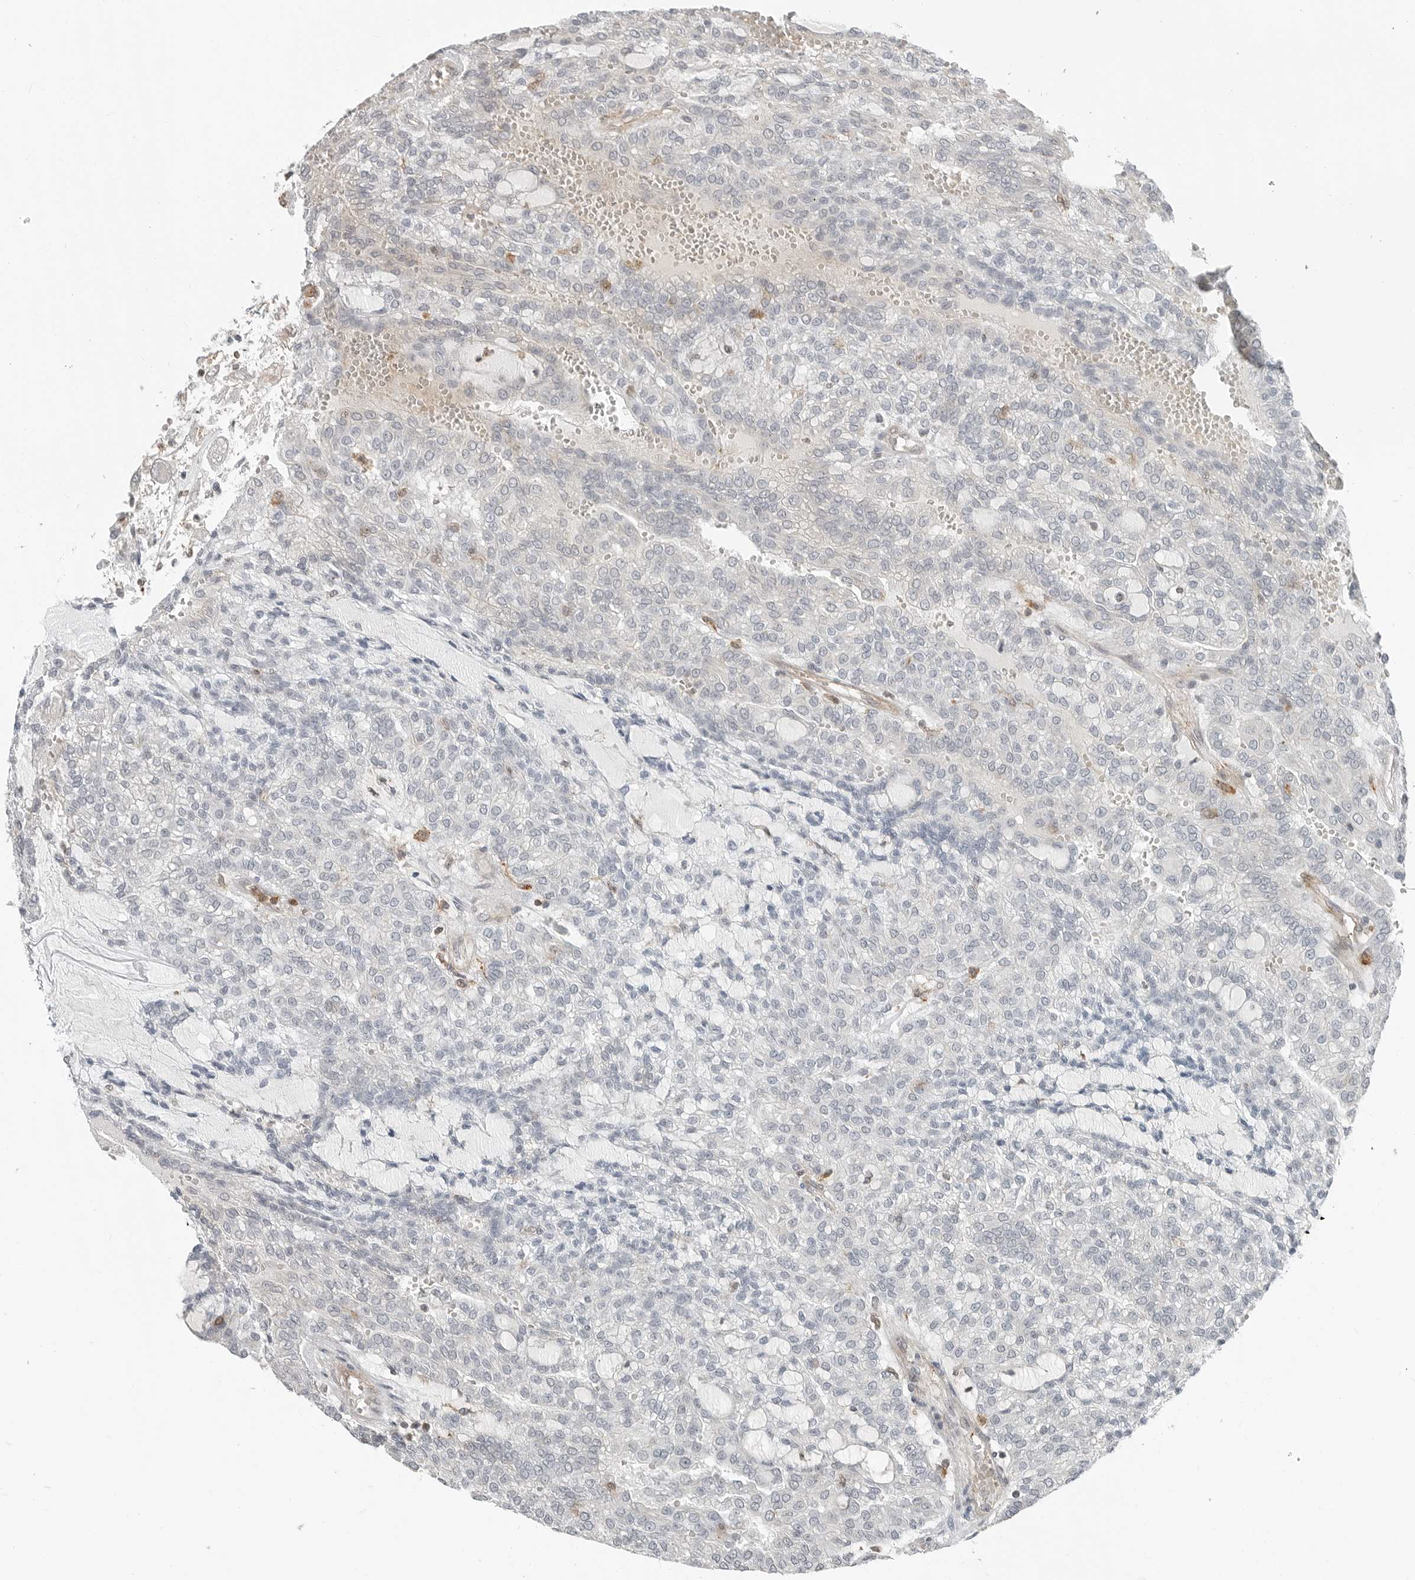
{"staining": {"intensity": "negative", "quantity": "none", "location": "none"}, "tissue": "renal cancer", "cell_type": "Tumor cells", "image_type": "cancer", "snomed": [{"axis": "morphology", "description": "Adenocarcinoma, NOS"}, {"axis": "topography", "description": "Kidney"}], "caption": "Immunohistochemistry photomicrograph of human adenocarcinoma (renal) stained for a protein (brown), which shows no positivity in tumor cells.", "gene": "LEFTY2", "patient": {"sex": "male", "age": 63}}